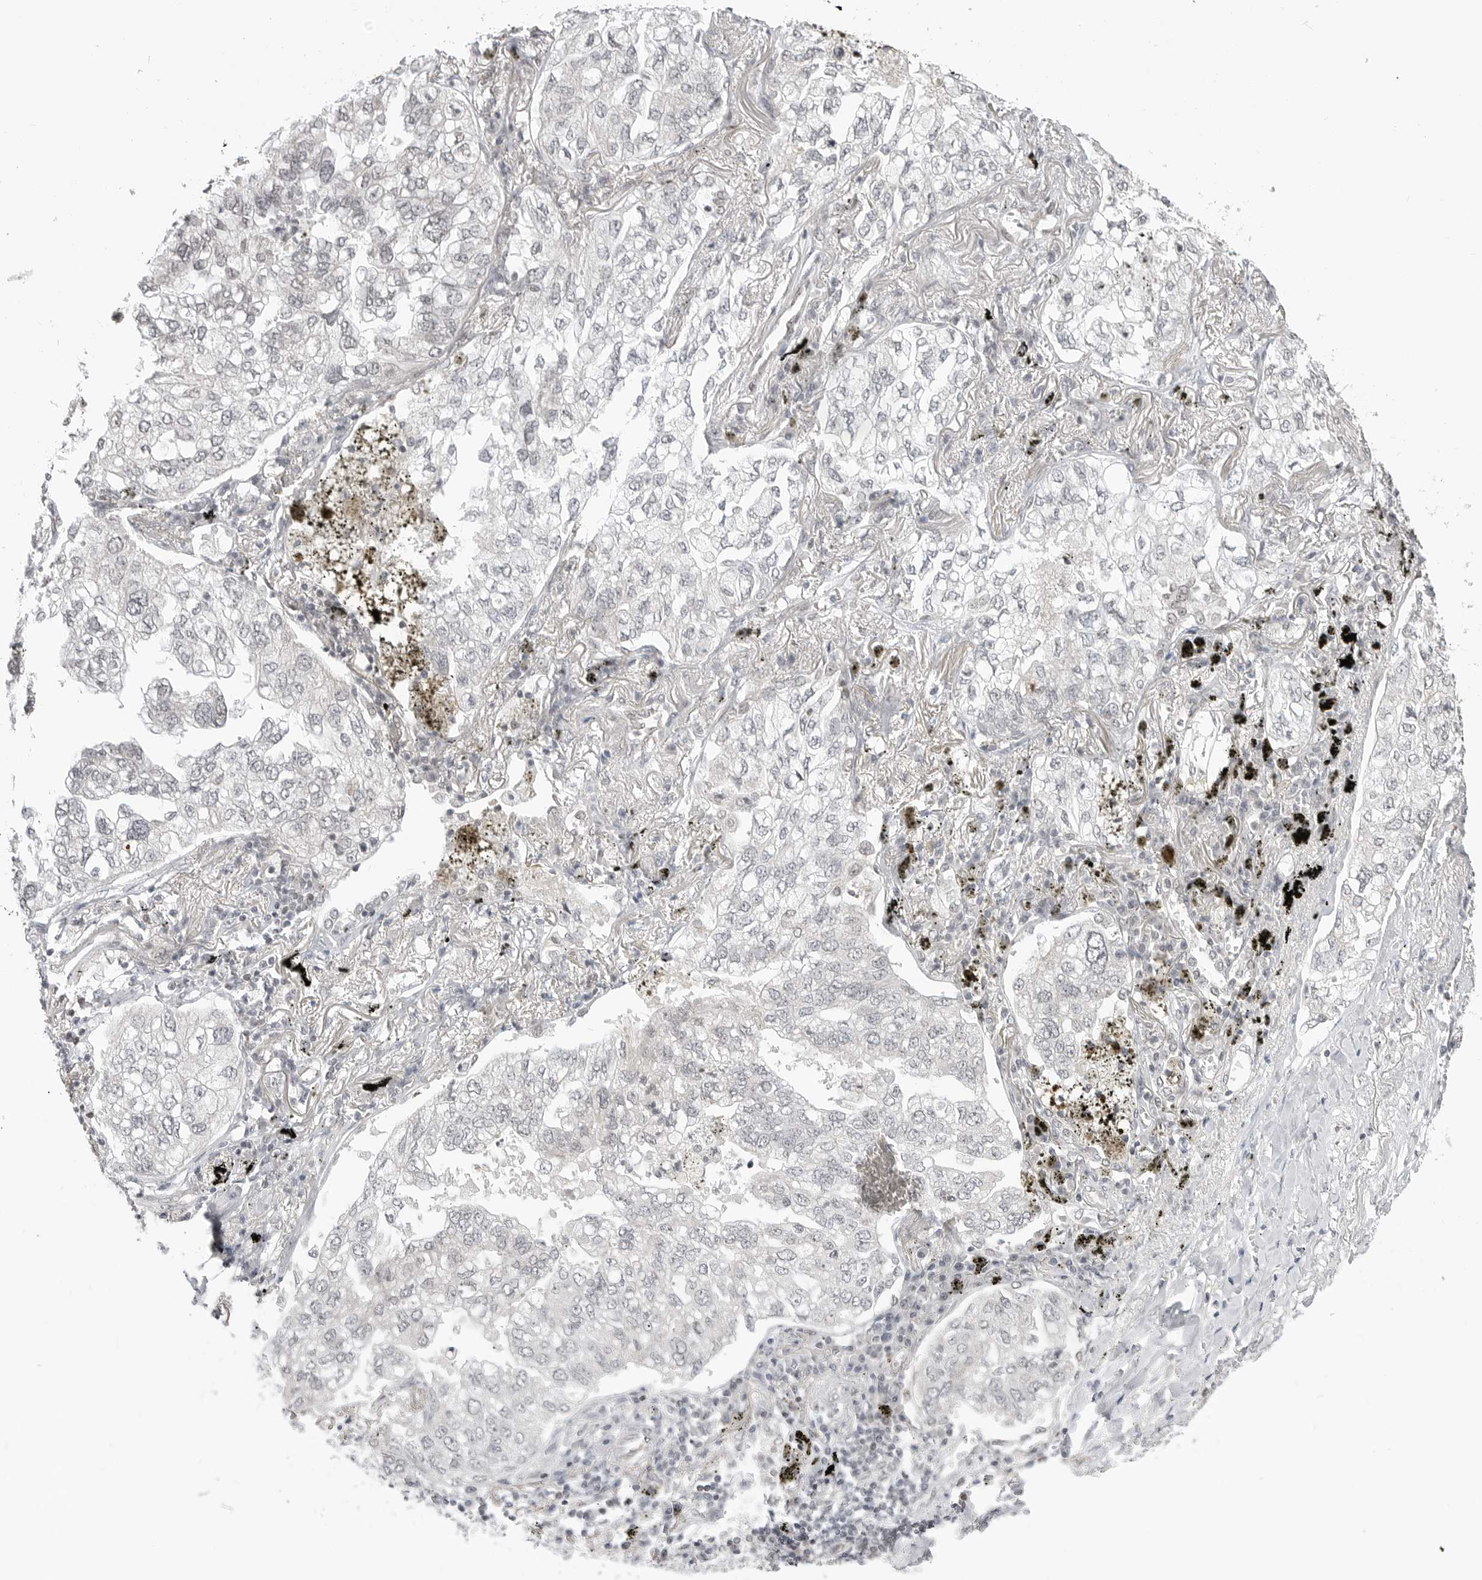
{"staining": {"intensity": "negative", "quantity": "none", "location": "none"}, "tissue": "lung cancer", "cell_type": "Tumor cells", "image_type": "cancer", "snomed": [{"axis": "morphology", "description": "Adenocarcinoma, NOS"}, {"axis": "topography", "description": "Lung"}], "caption": "An immunohistochemistry (IHC) histopathology image of lung adenocarcinoma is shown. There is no staining in tumor cells of lung adenocarcinoma.", "gene": "C8orf33", "patient": {"sex": "male", "age": 65}}